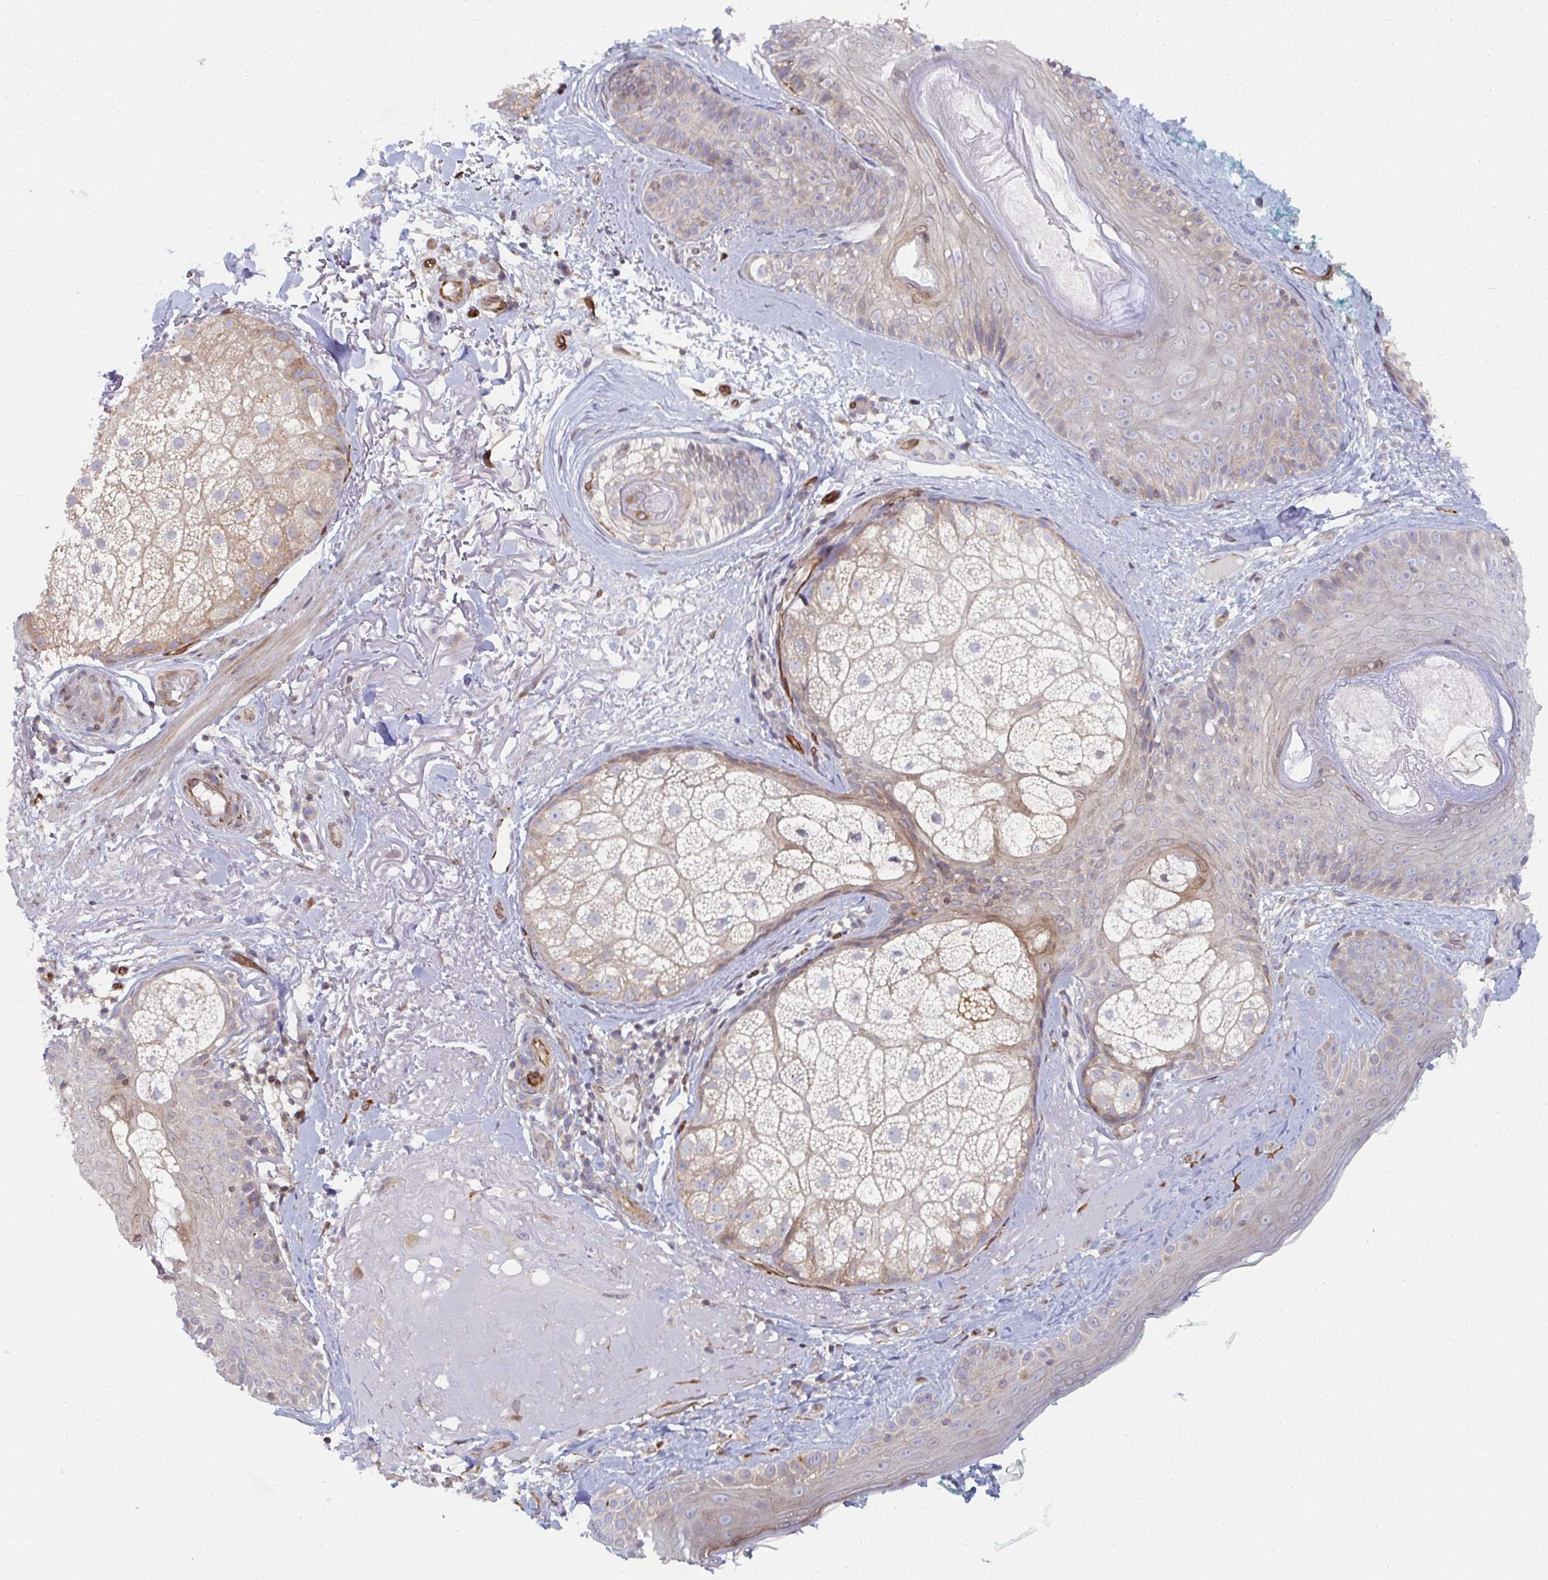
{"staining": {"intensity": "moderate", "quantity": ">75%", "location": "cytoplasmic/membranous"}, "tissue": "skin", "cell_type": "Fibroblasts", "image_type": "normal", "snomed": [{"axis": "morphology", "description": "Normal tissue, NOS"}, {"axis": "topography", "description": "Skin"}], "caption": "Benign skin shows moderate cytoplasmic/membranous positivity in about >75% of fibroblasts, visualized by immunohistochemistry.", "gene": "EIF1AD", "patient": {"sex": "male", "age": 73}}